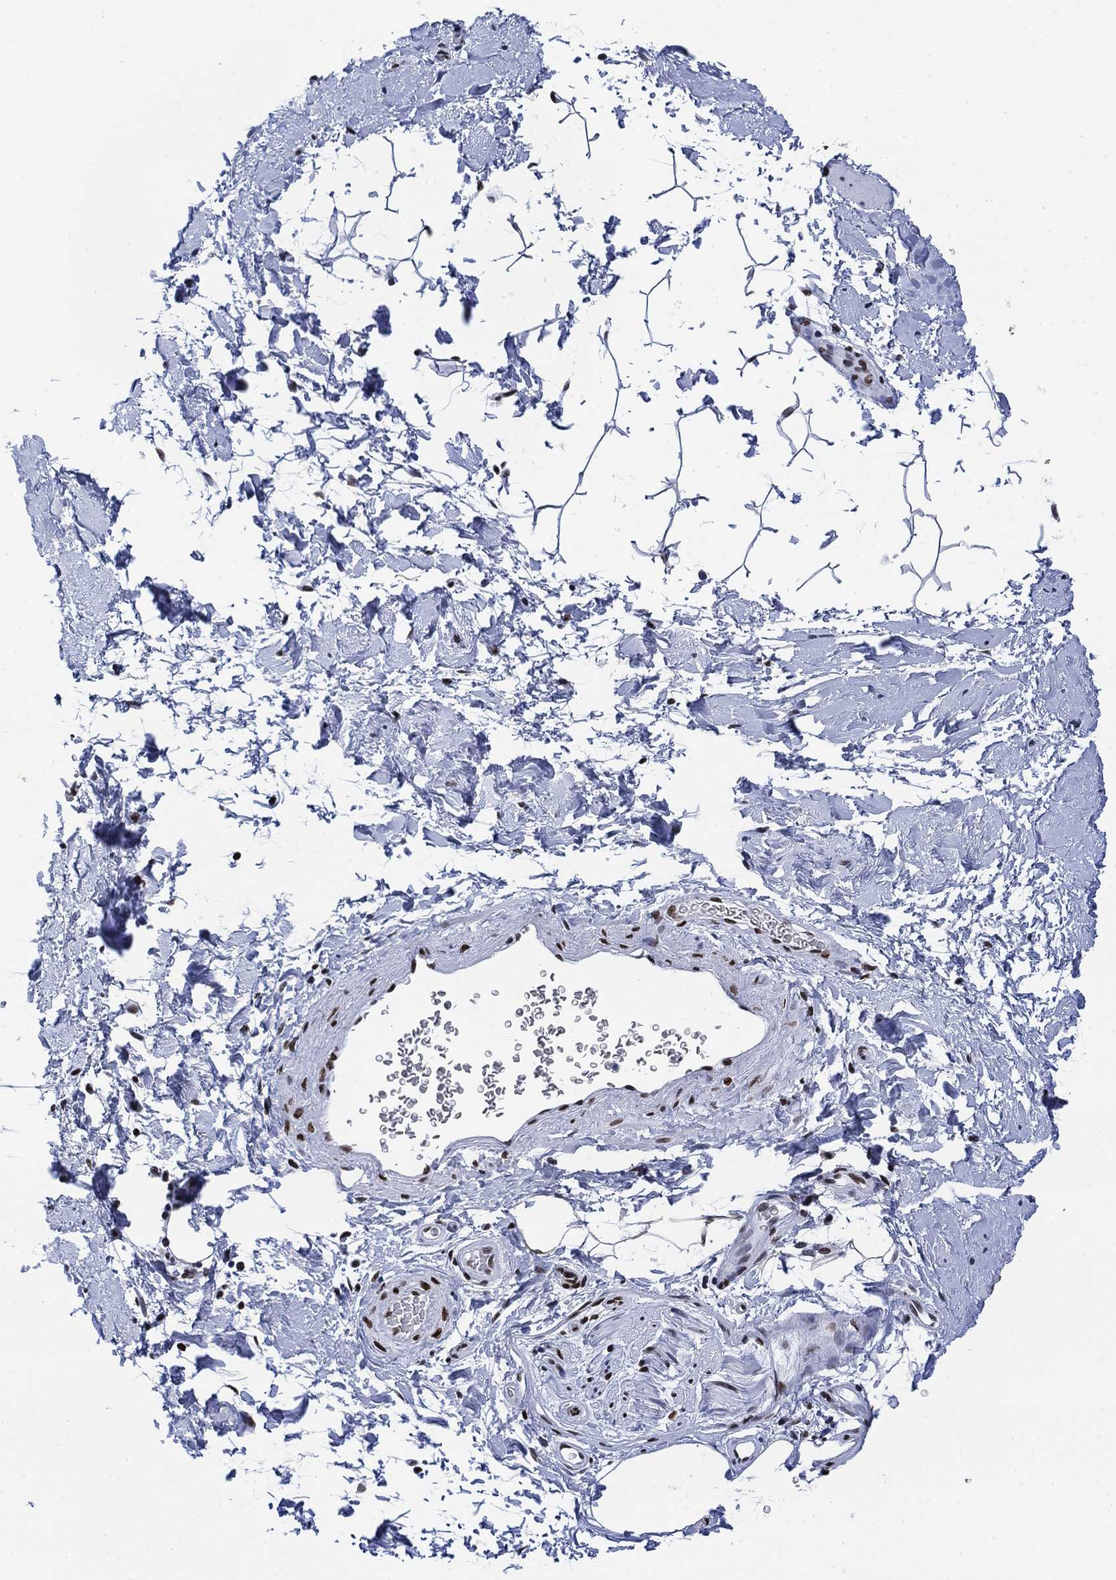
{"staining": {"intensity": "weak", "quantity": "<25%", "location": "nuclear"}, "tissue": "adipose tissue", "cell_type": "Adipocytes", "image_type": "normal", "snomed": [{"axis": "morphology", "description": "Normal tissue, NOS"}, {"axis": "topography", "description": "Soft tissue"}, {"axis": "topography", "description": "Vascular tissue"}], "caption": "This is an immunohistochemistry (IHC) micrograph of benign adipose tissue. There is no positivity in adipocytes.", "gene": "H1", "patient": {"sex": "male", "age": 41}}